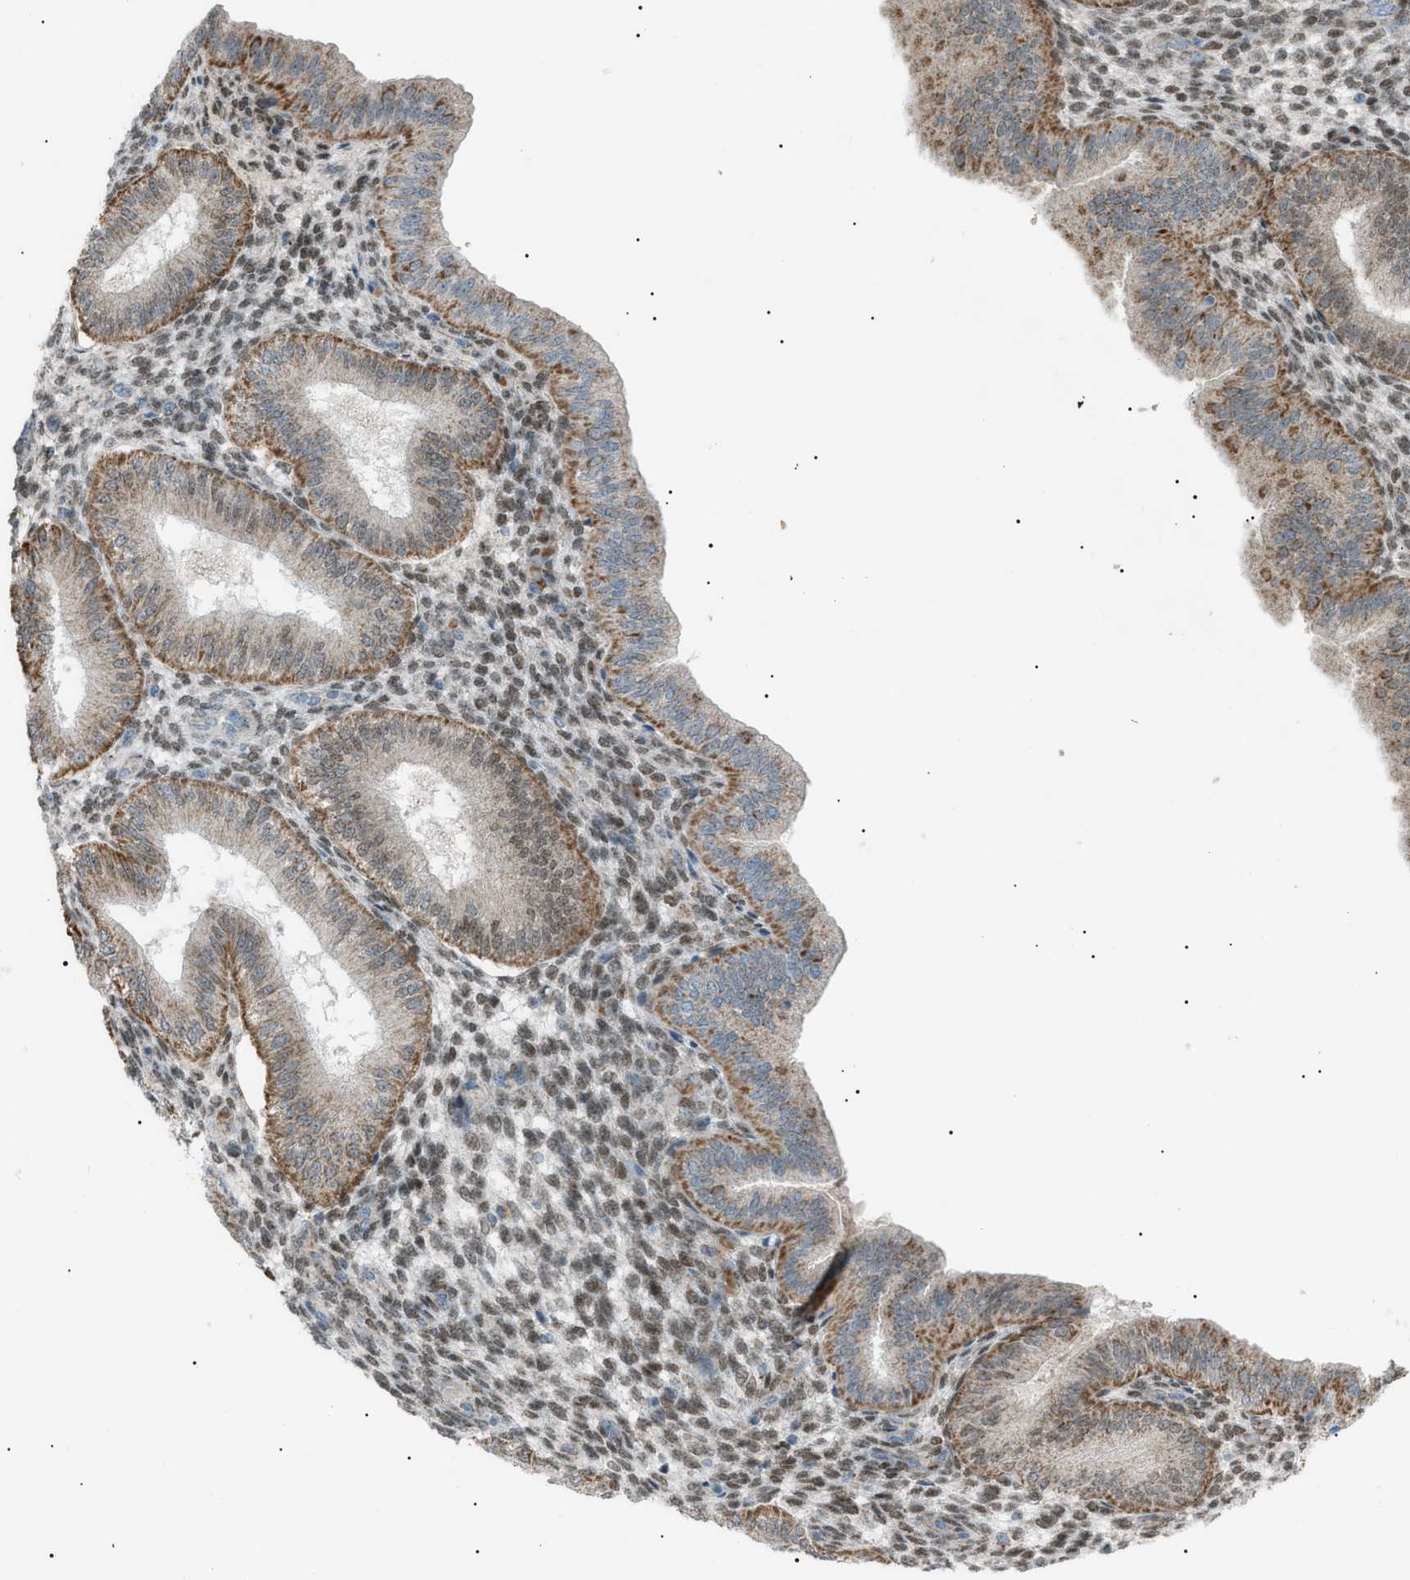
{"staining": {"intensity": "moderate", "quantity": "25%-75%", "location": "nuclear"}, "tissue": "endometrium", "cell_type": "Cells in endometrial stroma", "image_type": "normal", "snomed": [{"axis": "morphology", "description": "Normal tissue, NOS"}, {"axis": "topography", "description": "Endometrium"}], "caption": "Immunohistochemical staining of unremarkable endometrium demonstrates 25%-75% levels of moderate nuclear protein positivity in about 25%-75% of cells in endometrial stroma. (DAB (3,3'-diaminobenzidine) IHC with brightfield microscopy, high magnification).", "gene": "ZNF516", "patient": {"sex": "female", "age": 39}}